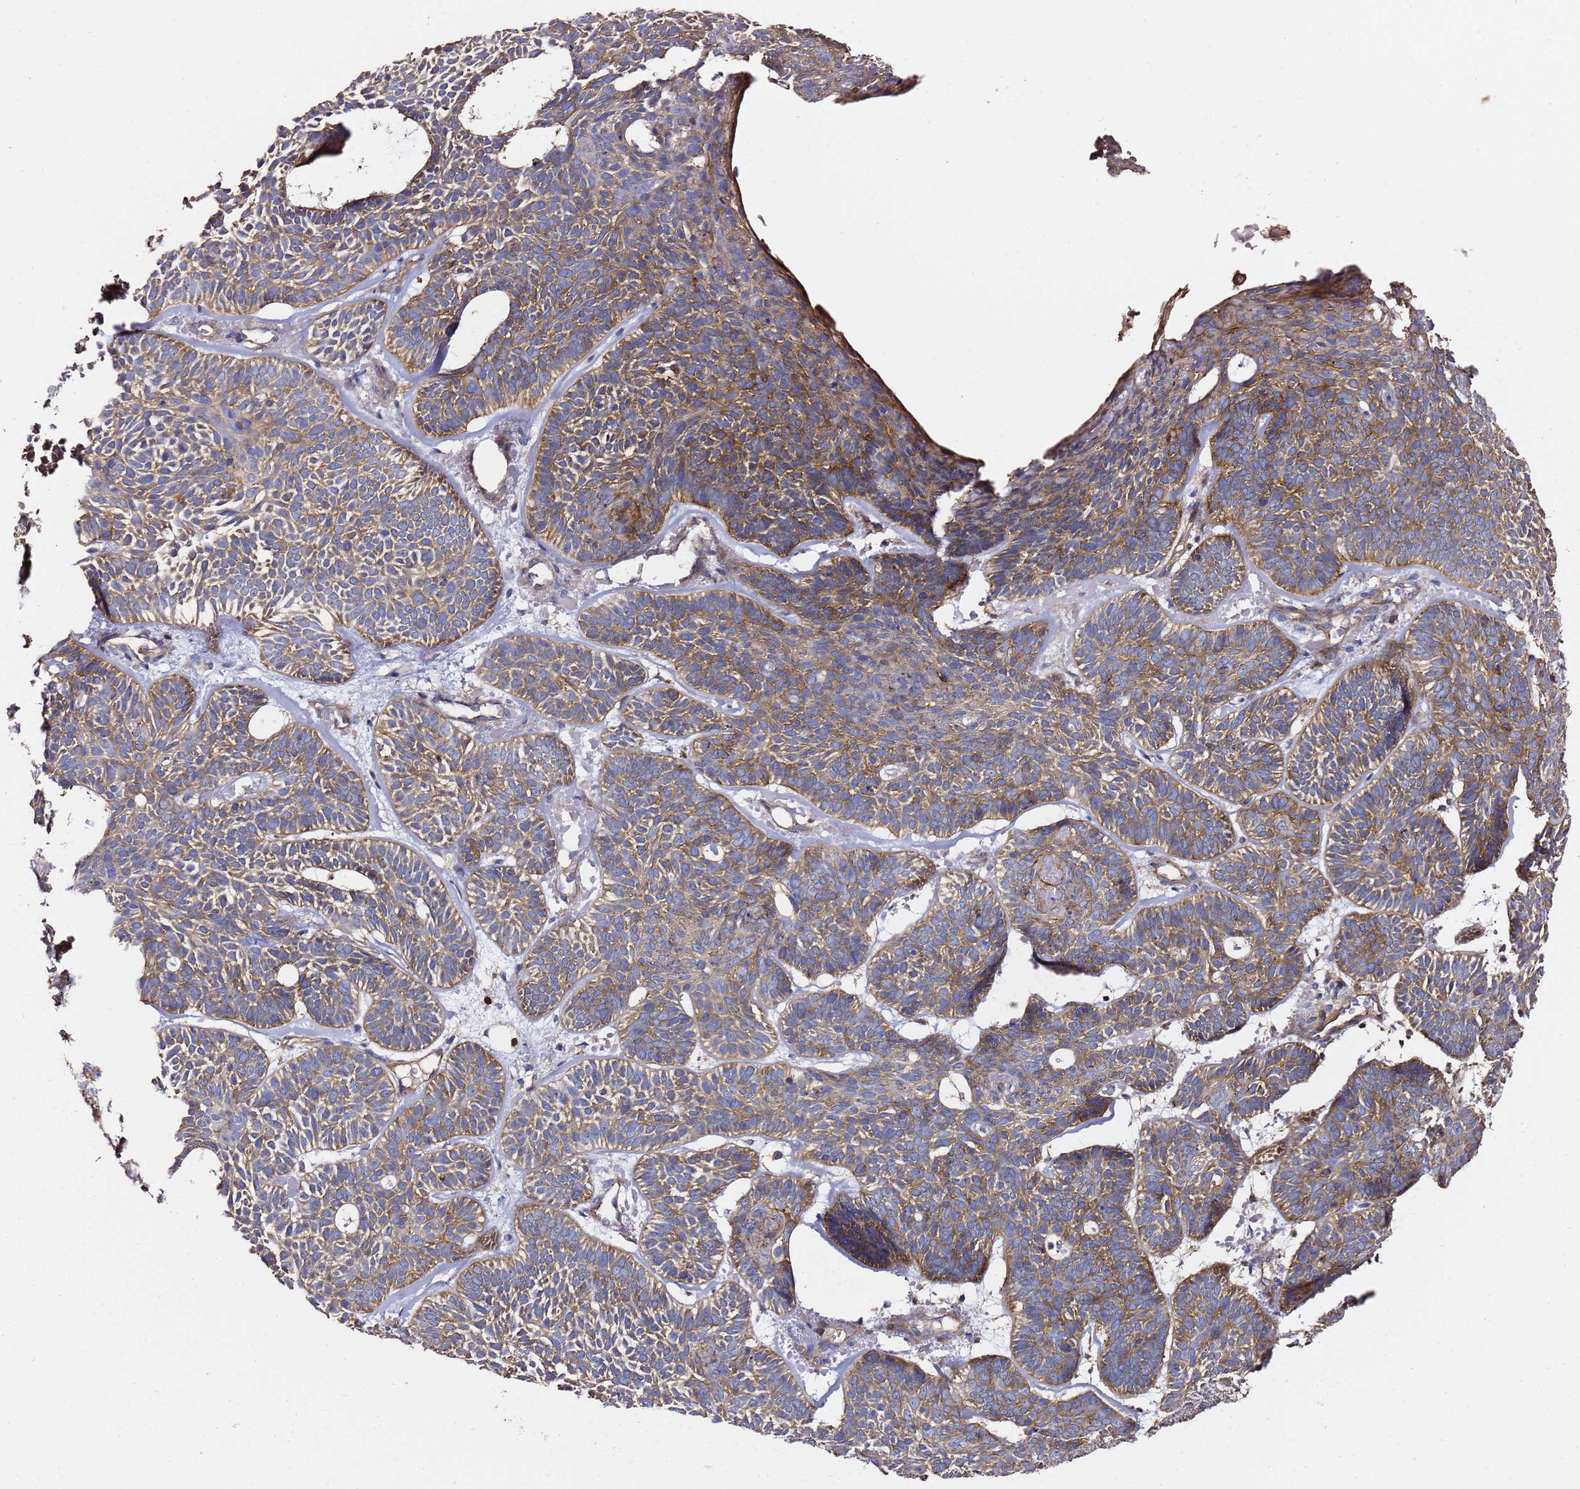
{"staining": {"intensity": "moderate", "quantity": ">75%", "location": "cytoplasmic/membranous"}, "tissue": "skin cancer", "cell_type": "Tumor cells", "image_type": "cancer", "snomed": [{"axis": "morphology", "description": "Basal cell carcinoma"}, {"axis": "topography", "description": "Skin"}], "caption": "The micrograph shows staining of skin cancer (basal cell carcinoma), revealing moderate cytoplasmic/membranous protein expression (brown color) within tumor cells.", "gene": "ZFP36L2", "patient": {"sex": "male", "age": 85}}